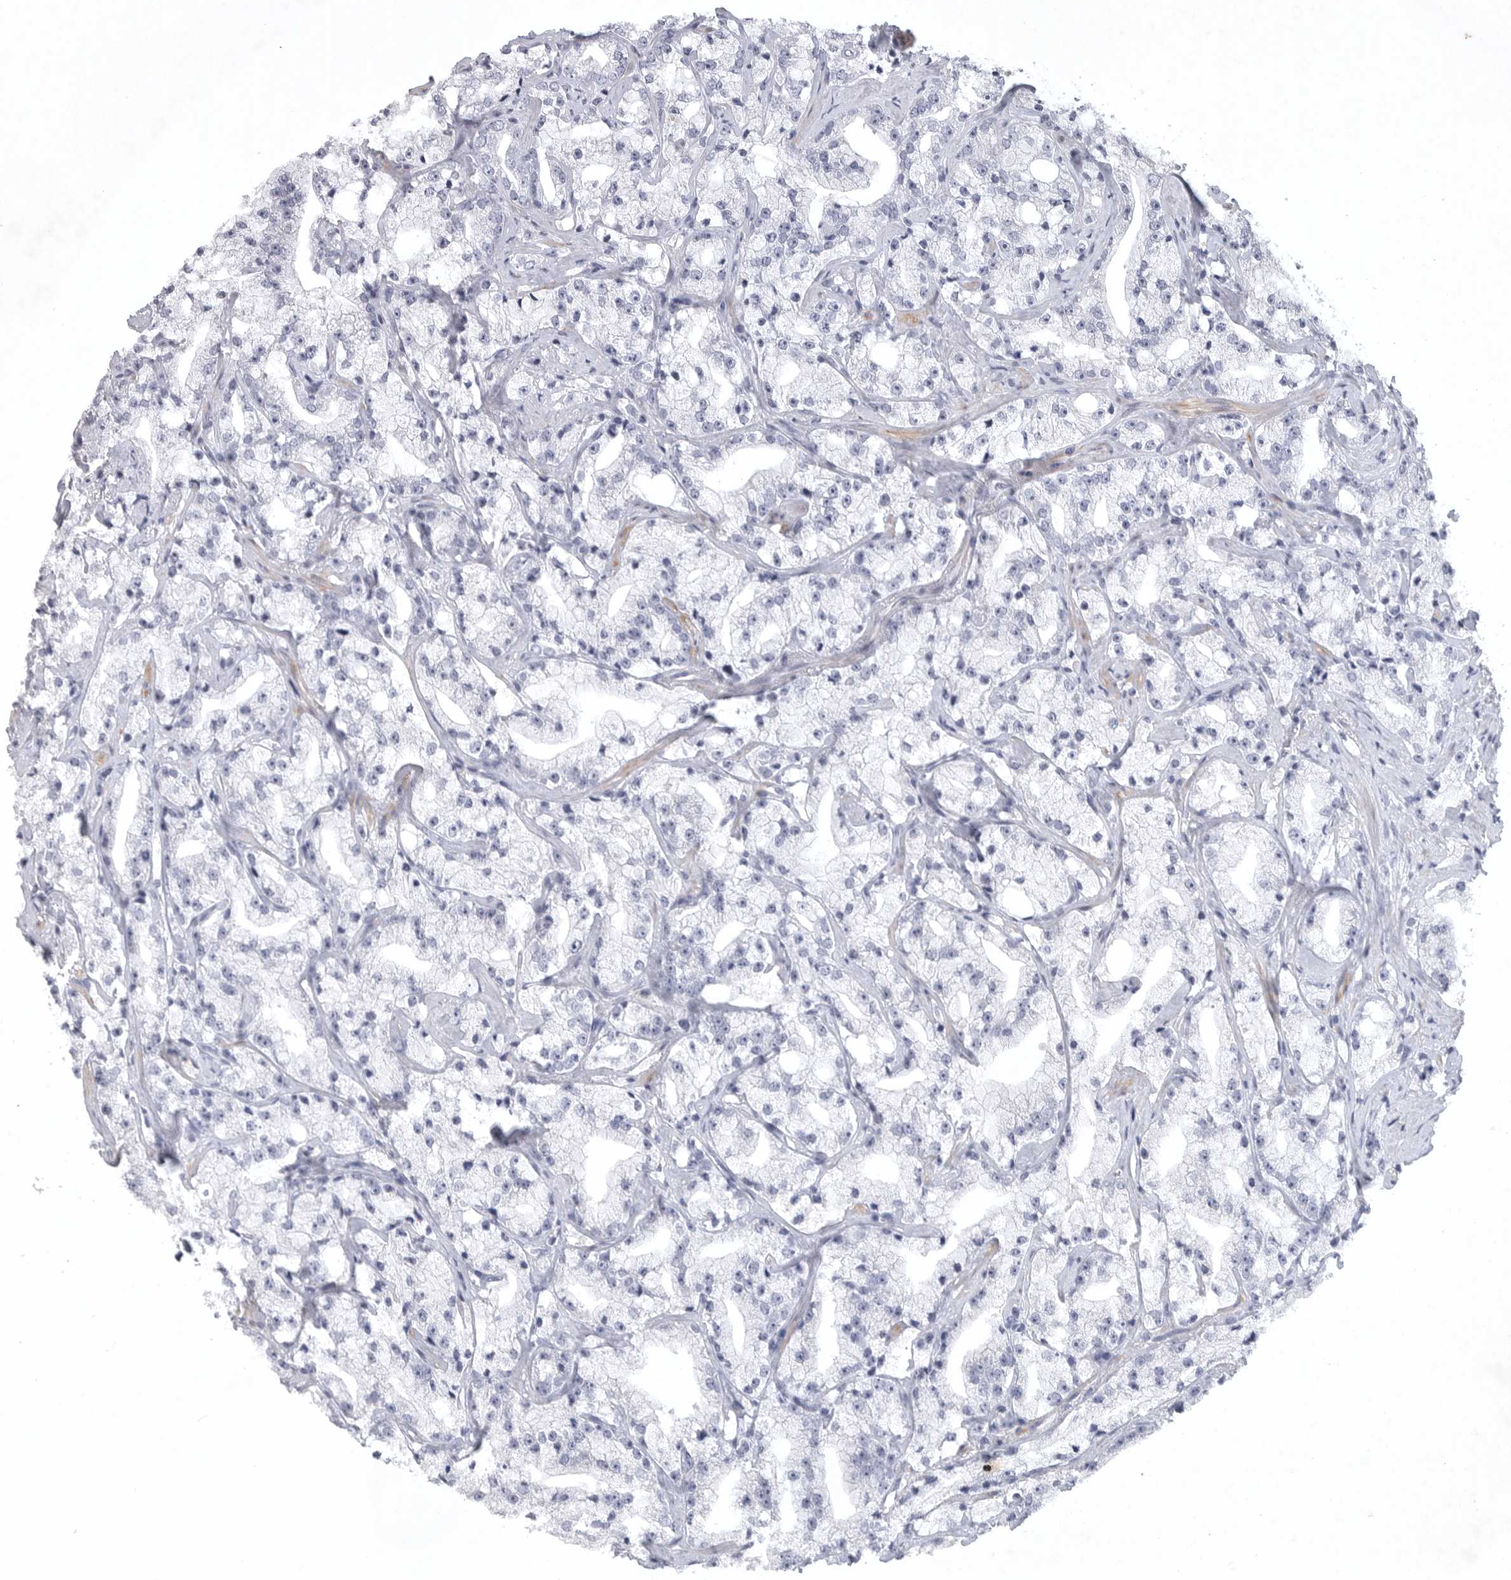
{"staining": {"intensity": "negative", "quantity": "none", "location": "none"}, "tissue": "prostate cancer", "cell_type": "Tumor cells", "image_type": "cancer", "snomed": [{"axis": "morphology", "description": "Adenocarcinoma, High grade"}, {"axis": "topography", "description": "Prostate"}], "caption": "Protein analysis of prostate cancer shows no significant expression in tumor cells.", "gene": "TNR", "patient": {"sex": "male", "age": 64}}